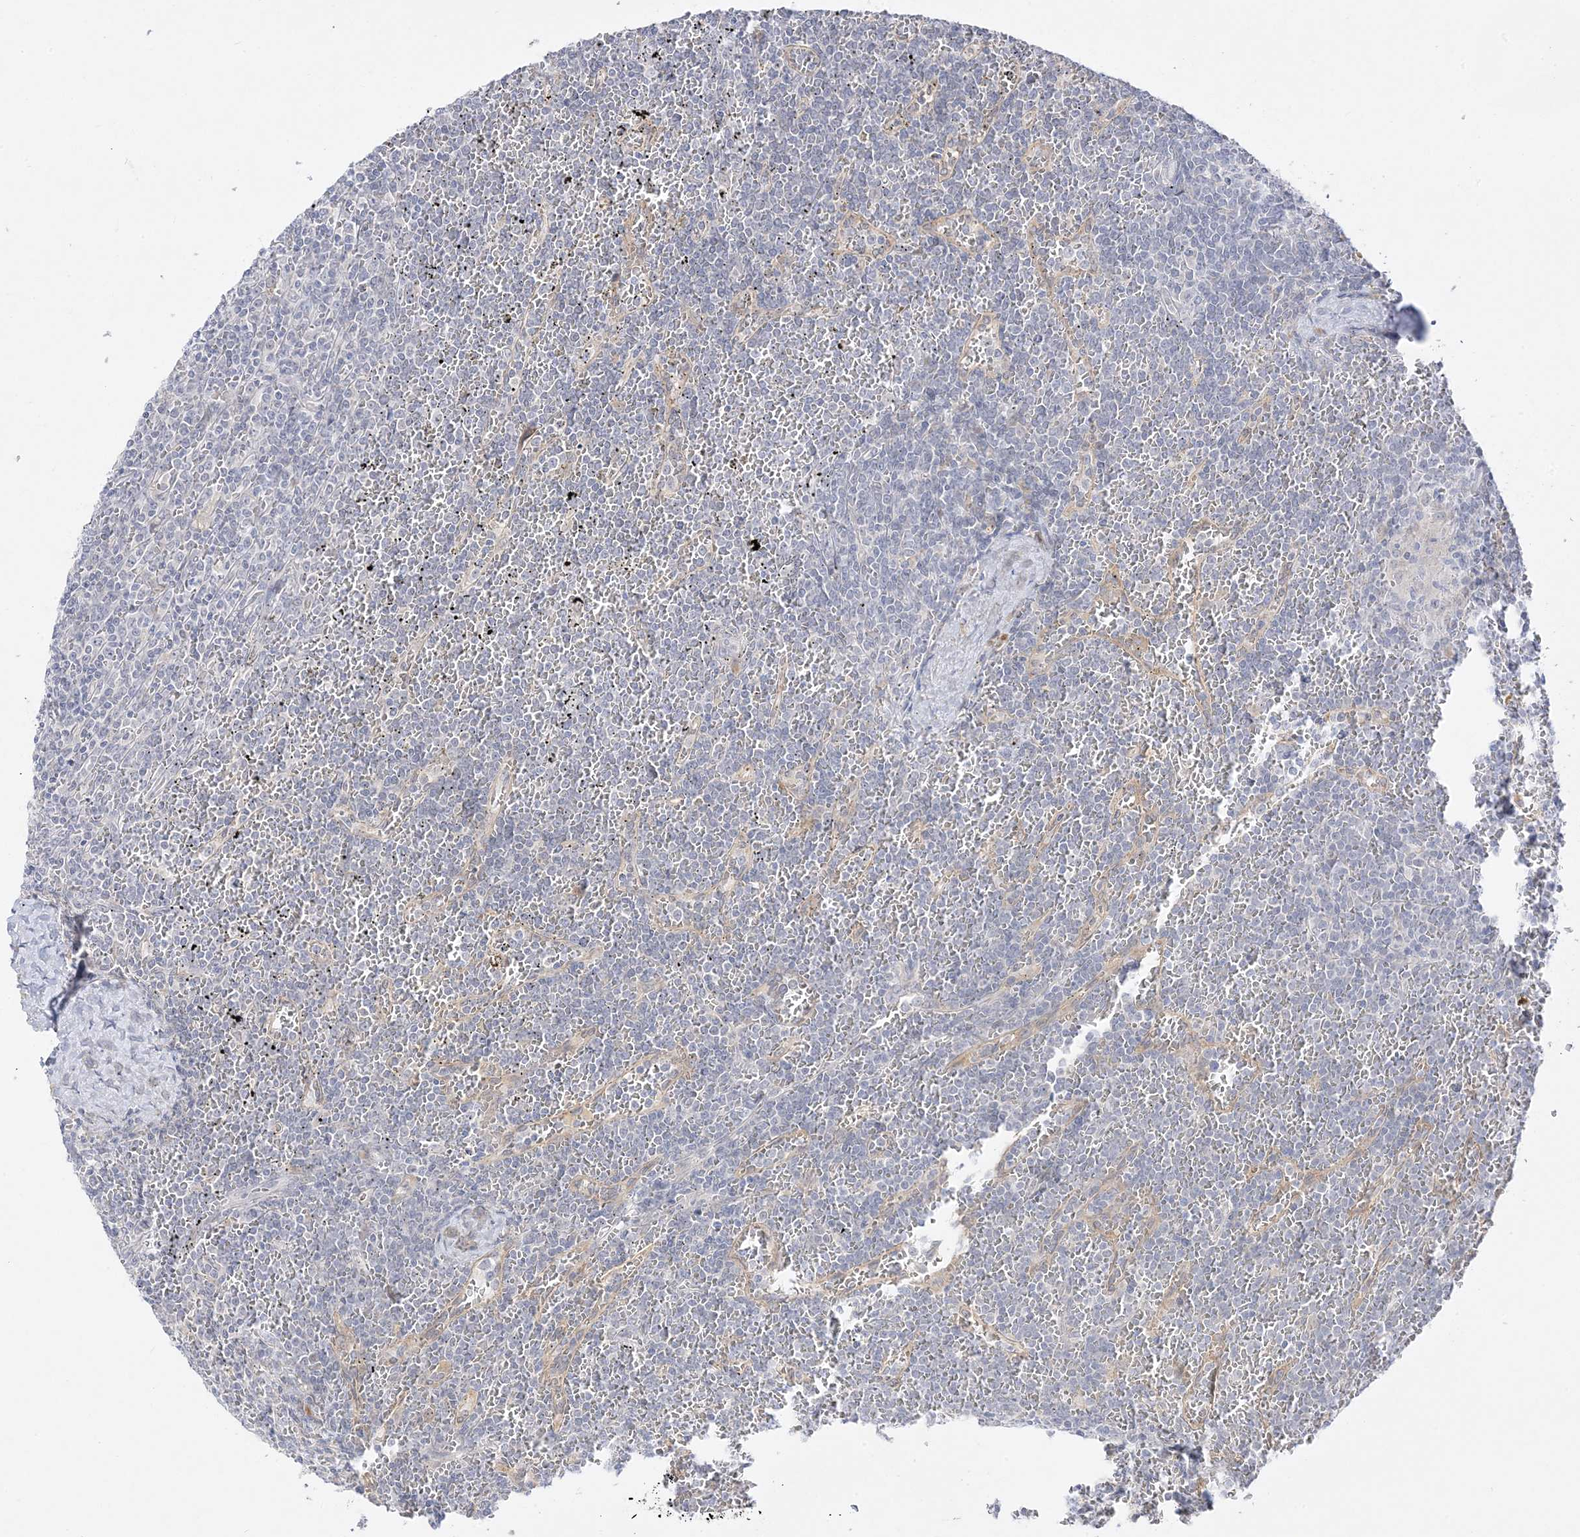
{"staining": {"intensity": "negative", "quantity": "none", "location": "none"}, "tissue": "lymphoma", "cell_type": "Tumor cells", "image_type": "cancer", "snomed": [{"axis": "morphology", "description": "Malignant lymphoma, non-Hodgkin's type, Low grade"}, {"axis": "topography", "description": "Spleen"}], "caption": "Tumor cells are negative for brown protein staining in lymphoma. (DAB (3,3'-diaminobenzidine) immunohistochemistry with hematoxylin counter stain).", "gene": "C2CD2", "patient": {"sex": "female", "age": 19}}